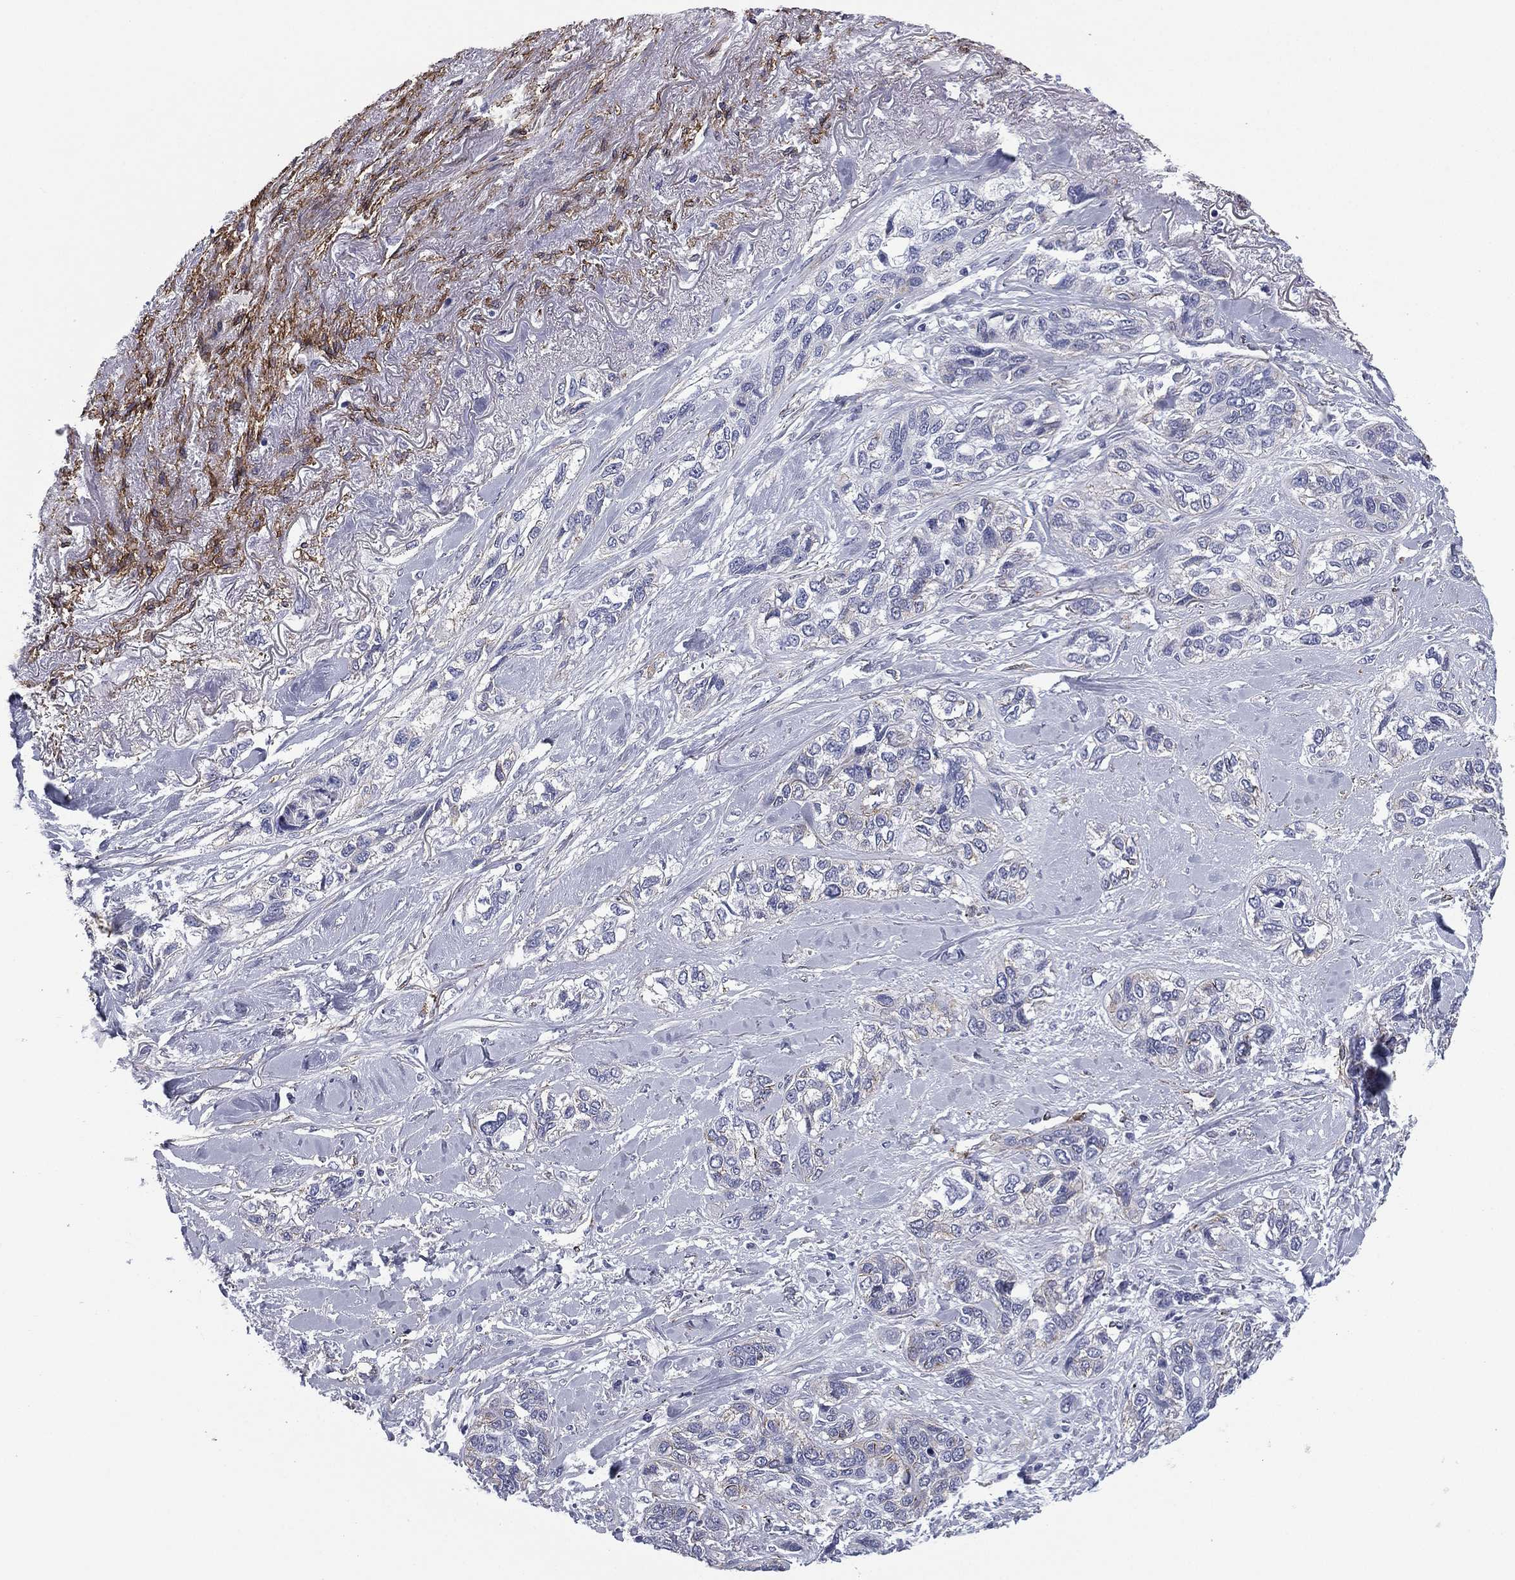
{"staining": {"intensity": "negative", "quantity": "none", "location": "none"}, "tissue": "lung cancer", "cell_type": "Tumor cells", "image_type": "cancer", "snomed": [{"axis": "morphology", "description": "Squamous cell carcinoma, NOS"}, {"axis": "topography", "description": "Lung"}], "caption": "A high-resolution image shows immunohistochemistry (IHC) staining of lung cancer (squamous cell carcinoma), which displays no significant positivity in tumor cells.", "gene": "CAVIN3", "patient": {"sex": "female", "age": 70}}